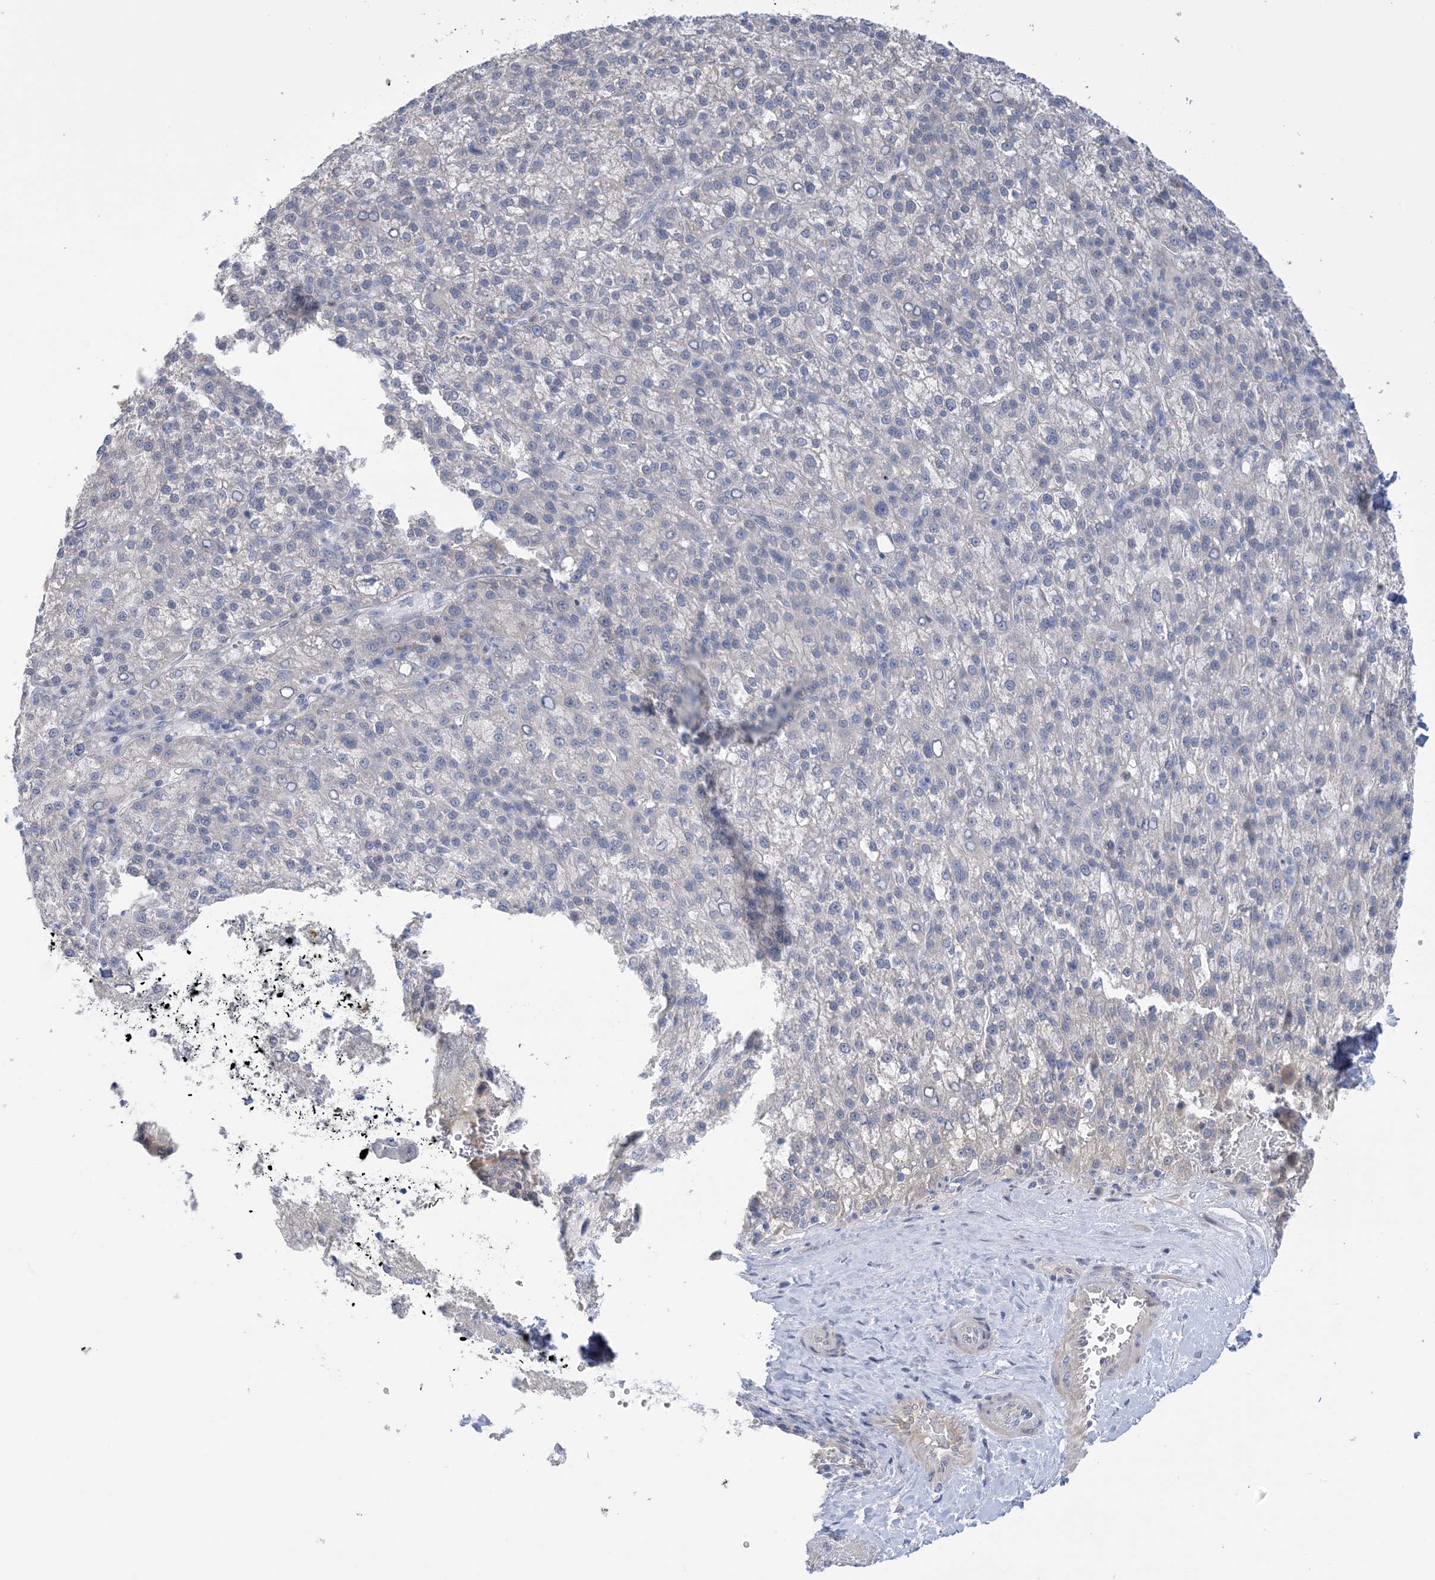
{"staining": {"intensity": "negative", "quantity": "none", "location": "none"}, "tissue": "liver cancer", "cell_type": "Tumor cells", "image_type": "cancer", "snomed": [{"axis": "morphology", "description": "Carcinoma, Hepatocellular, NOS"}, {"axis": "topography", "description": "Liver"}], "caption": "DAB (3,3'-diaminobenzidine) immunohistochemical staining of human hepatocellular carcinoma (liver) exhibits no significant positivity in tumor cells.", "gene": "TTYH1", "patient": {"sex": "female", "age": 58}}